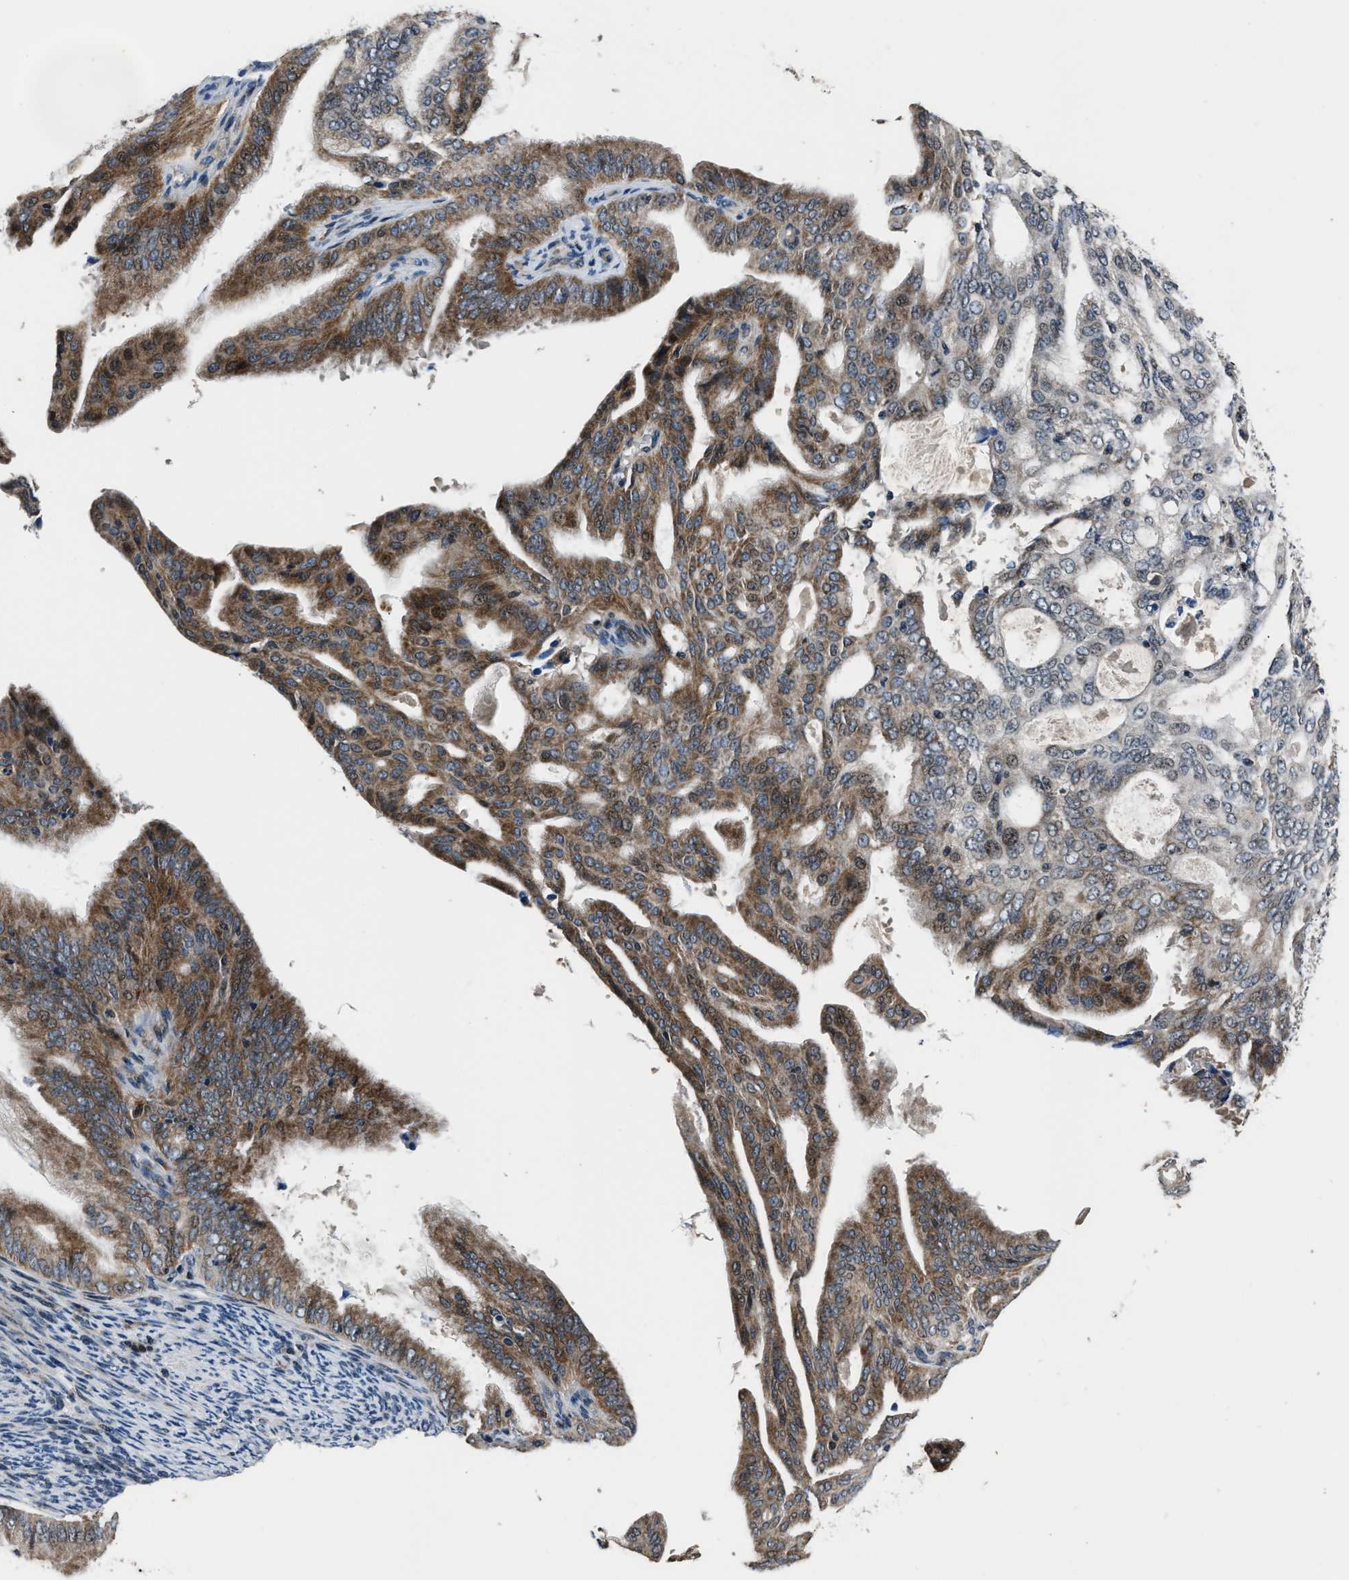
{"staining": {"intensity": "moderate", "quantity": ">75%", "location": "cytoplasmic/membranous"}, "tissue": "endometrial cancer", "cell_type": "Tumor cells", "image_type": "cancer", "snomed": [{"axis": "morphology", "description": "Adenocarcinoma, NOS"}, {"axis": "topography", "description": "Endometrium"}], "caption": "A histopathology image showing moderate cytoplasmic/membranous expression in approximately >75% of tumor cells in endometrial adenocarcinoma, as visualized by brown immunohistochemical staining.", "gene": "TNRC18", "patient": {"sex": "female", "age": 58}}